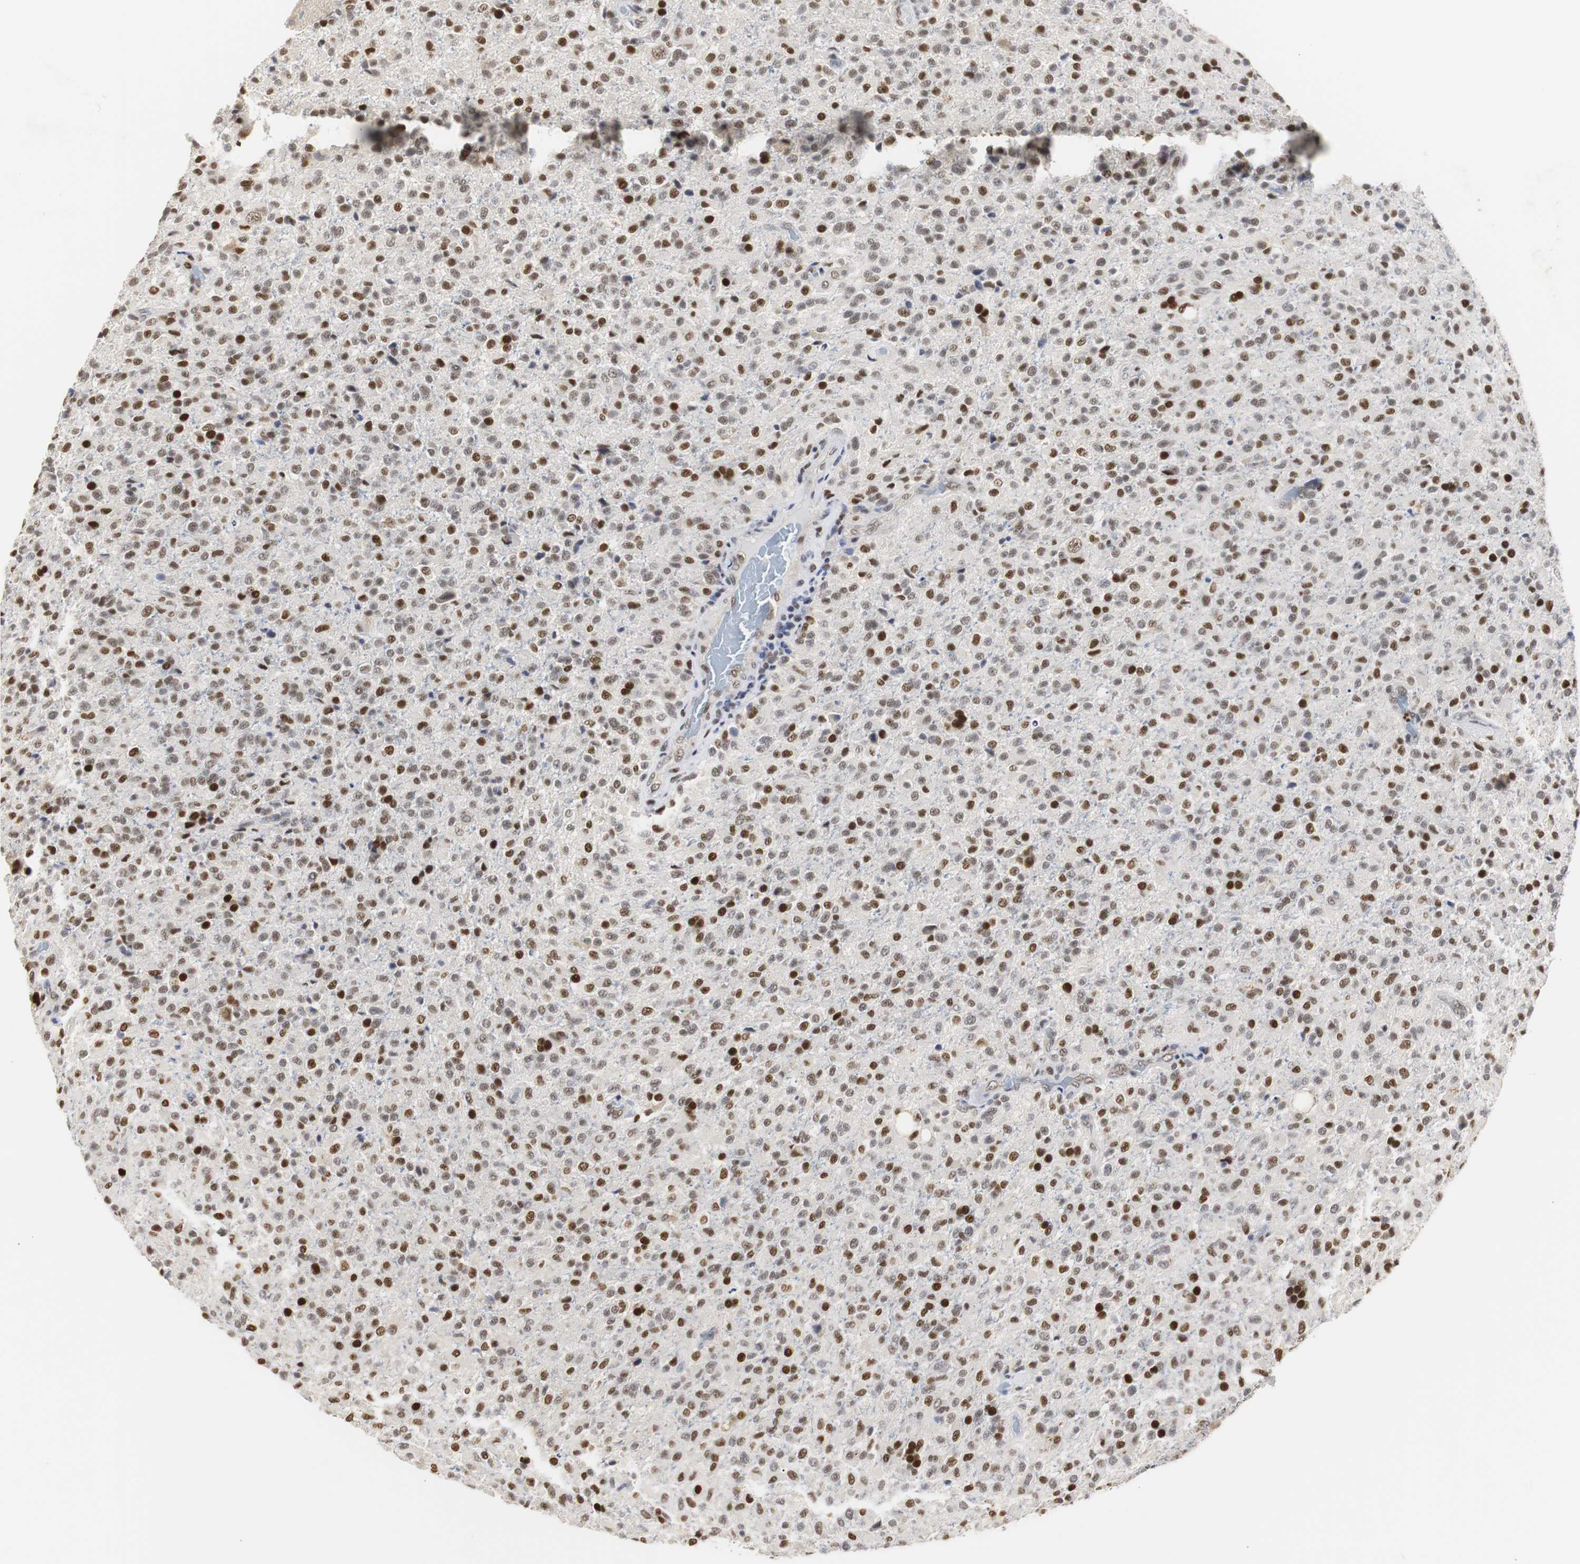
{"staining": {"intensity": "strong", "quantity": "25%-75%", "location": "nuclear"}, "tissue": "glioma", "cell_type": "Tumor cells", "image_type": "cancer", "snomed": [{"axis": "morphology", "description": "Glioma, malignant, High grade"}, {"axis": "topography", "description": "Brain"}], "caption": "Malignant glioma (high-grade) stained with a protein marker displays strong staining in tumor cells.", "gene": "ZFC3H1", "patient": {"sex": "male", "age": 71}}